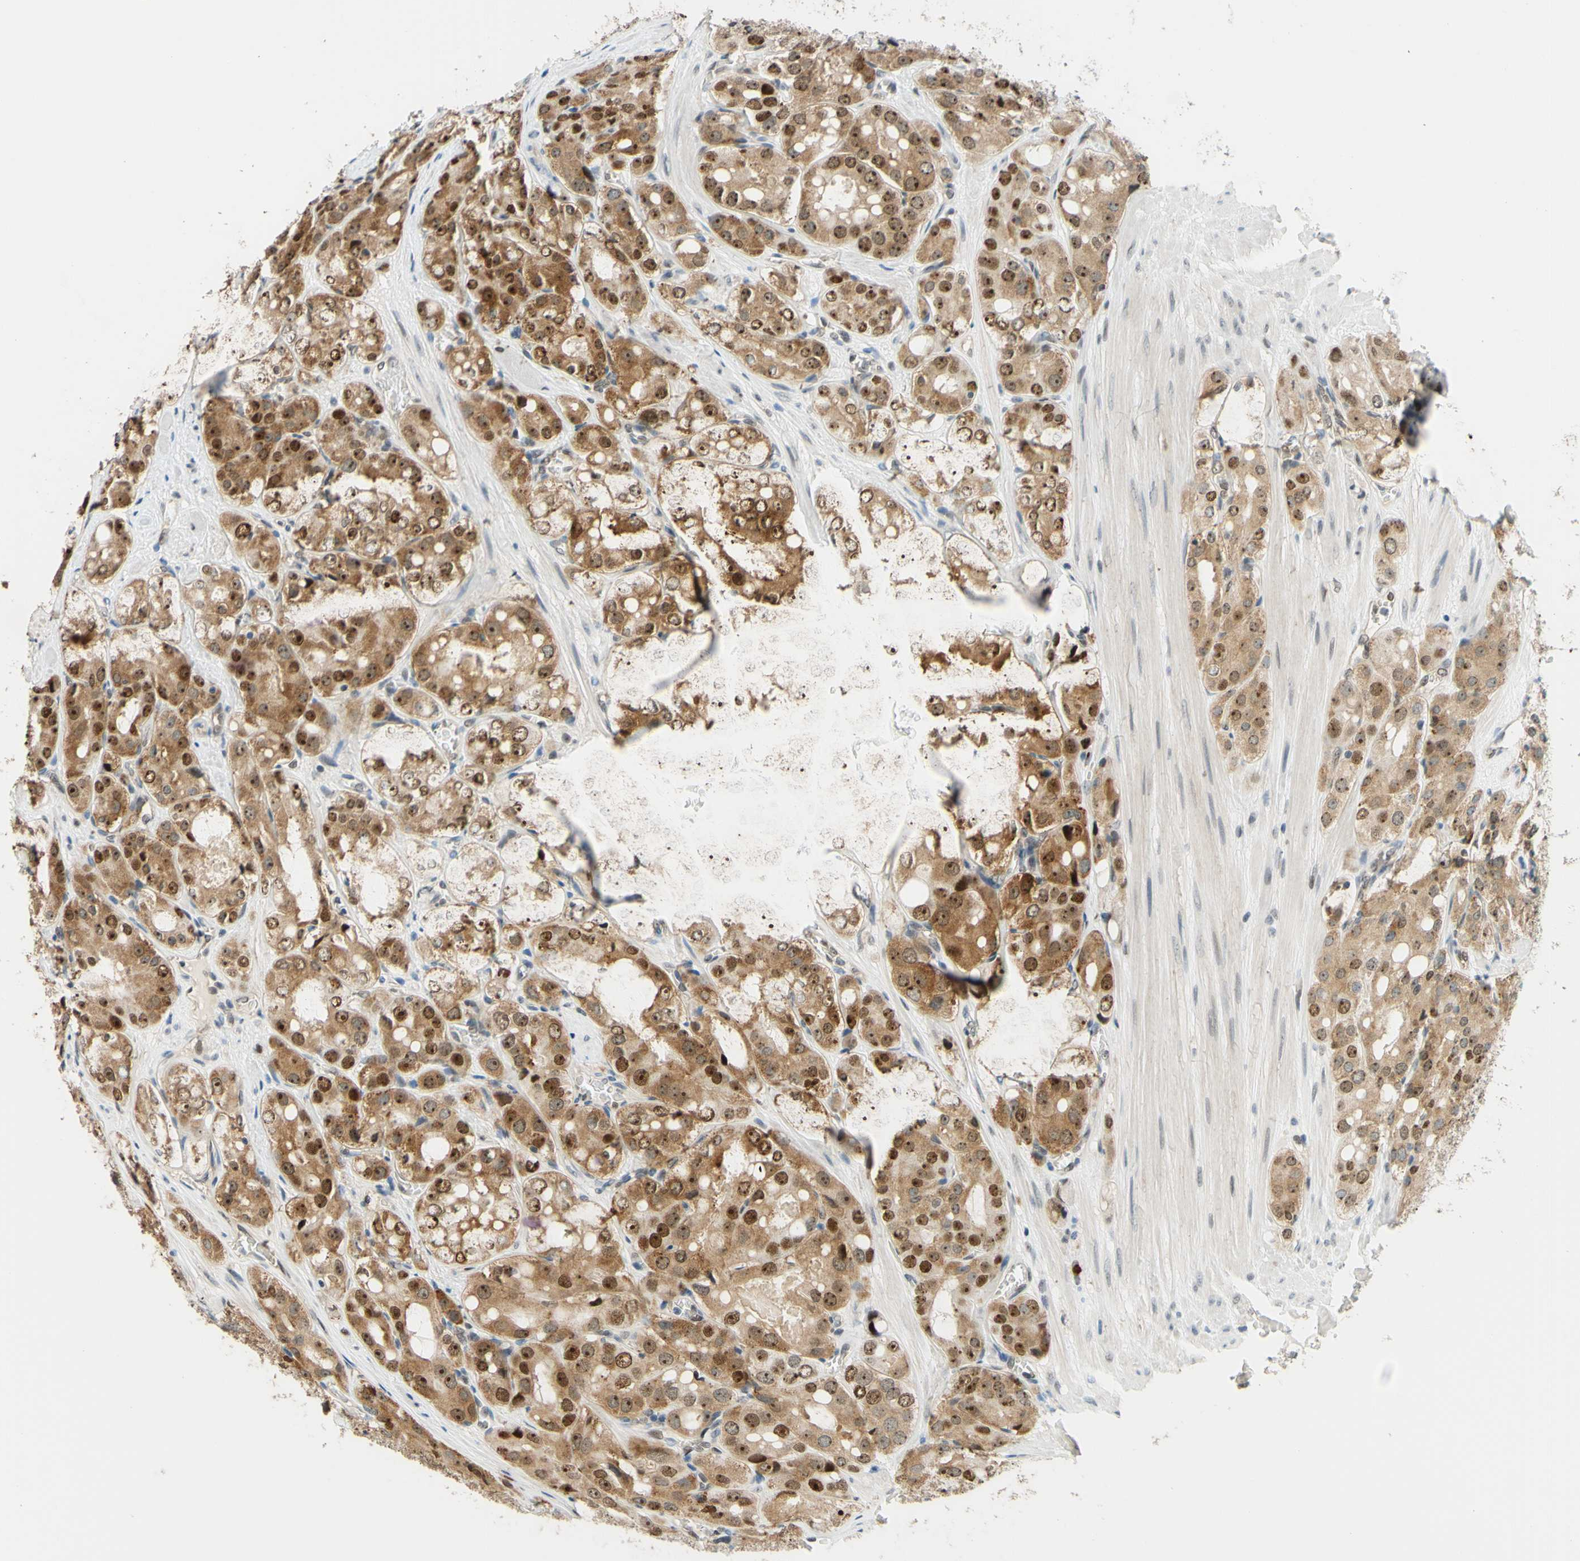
{"staining": {"intensity": "strong", "quantity": ">75%", "location": "cytoplasmic/membranous,nuclear"}, "tissue": "prostate cancer", "cell_type": "Tumor cells", "image_type": "cancer", "snomed": [{"axis": "morphology", "description": "Adenocarcinoma, High grade"}, {"axis": "topography", "description": "Prostate"}], "caption": "Protein expression analysis of prostate cancer displays strong cytoplasmic/membranous and nuclear positivity in approximately >75% of tumor cells. (brown staining indicates protein expression, while blue staining denotes nuclei).", "gene": "POLB", "patient": {"sex": "male", "age": 65}}